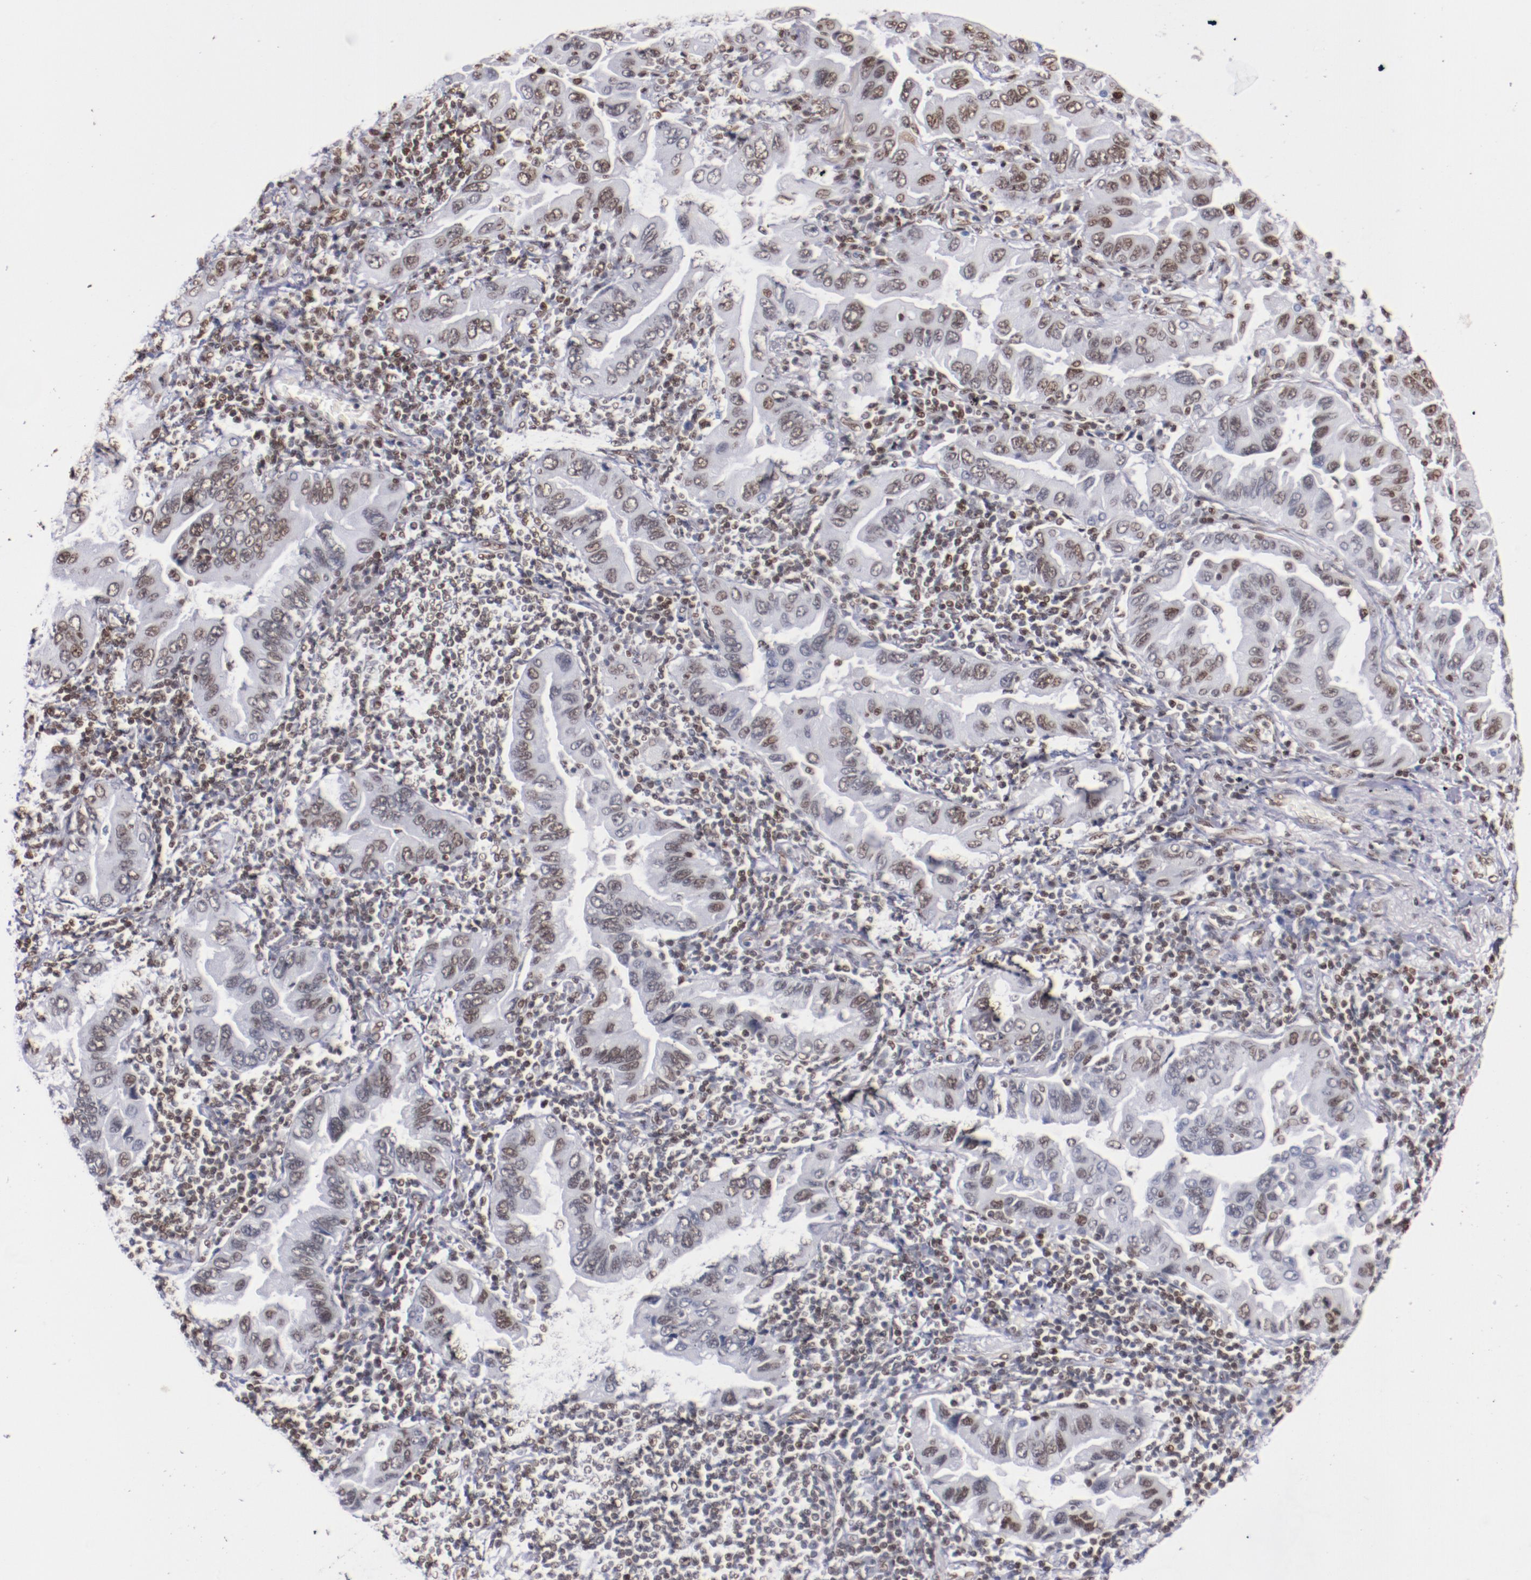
{"staining": {"intensity": "weak", "quantity": "25%-75%", "location": "nuclear"}, "tissue": "lung cancer", "cell_type": "Tumor cells", "image_type": "cancer", "snomed": [{"axis": "morphology", "description": "Adenocarcinoma, NOS"}, {"axis": "topography", "description": "Lung"}], "caption": "Immunohistochemistry (DAB) staining of lung cancer exhibits weak nuclear protein staining in approximately 25%-75% of tumor cells.", "gene": "IFI16", "patient": {"sex": "female", "age": 65}}